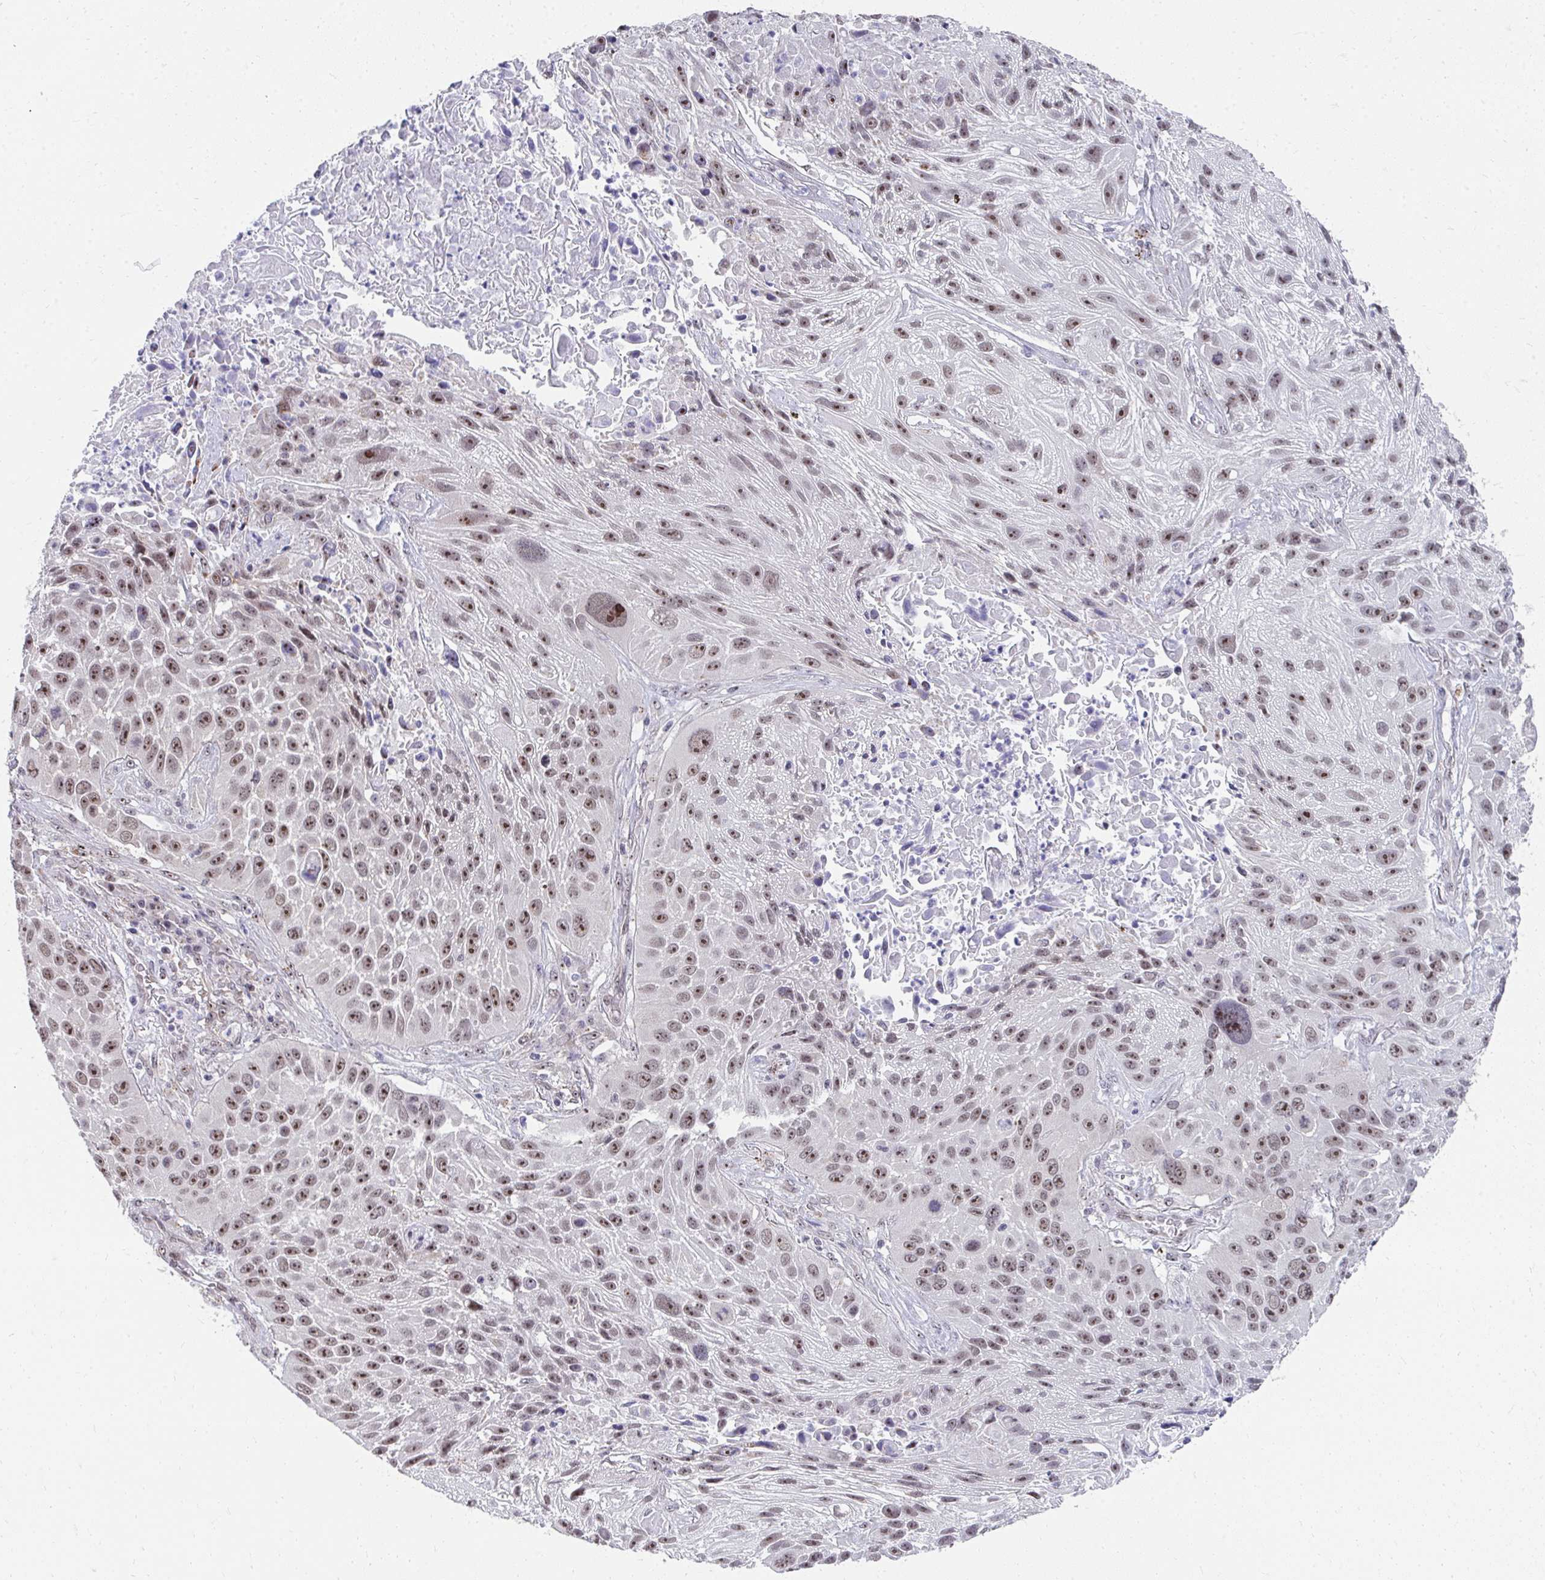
{"staining": {"intensity": "moderate", "quantity": ">75%", "location": "nuclear"}, "tissue": "lung cancer", "cell_type": "Tumor cells", "image_type": "cancer", "snomed": [{"axis": "morphology", "description": "Normal morphology"}, {"axis": "morphology", "description": "Squamous cell carcinoma, NOS"}, {"axis": "topography", "description": "Lymph node"}, {"axis": "topography", "description": "Lung"}], "caption": "High-power microscopy captured an immunohistochemistry (IHC) image of lung cancer, revealing moderate nuclear expression in about >75% of tumor cells.", "gene": "HIRA", "patient": {"sex": "male", "age": 67}}